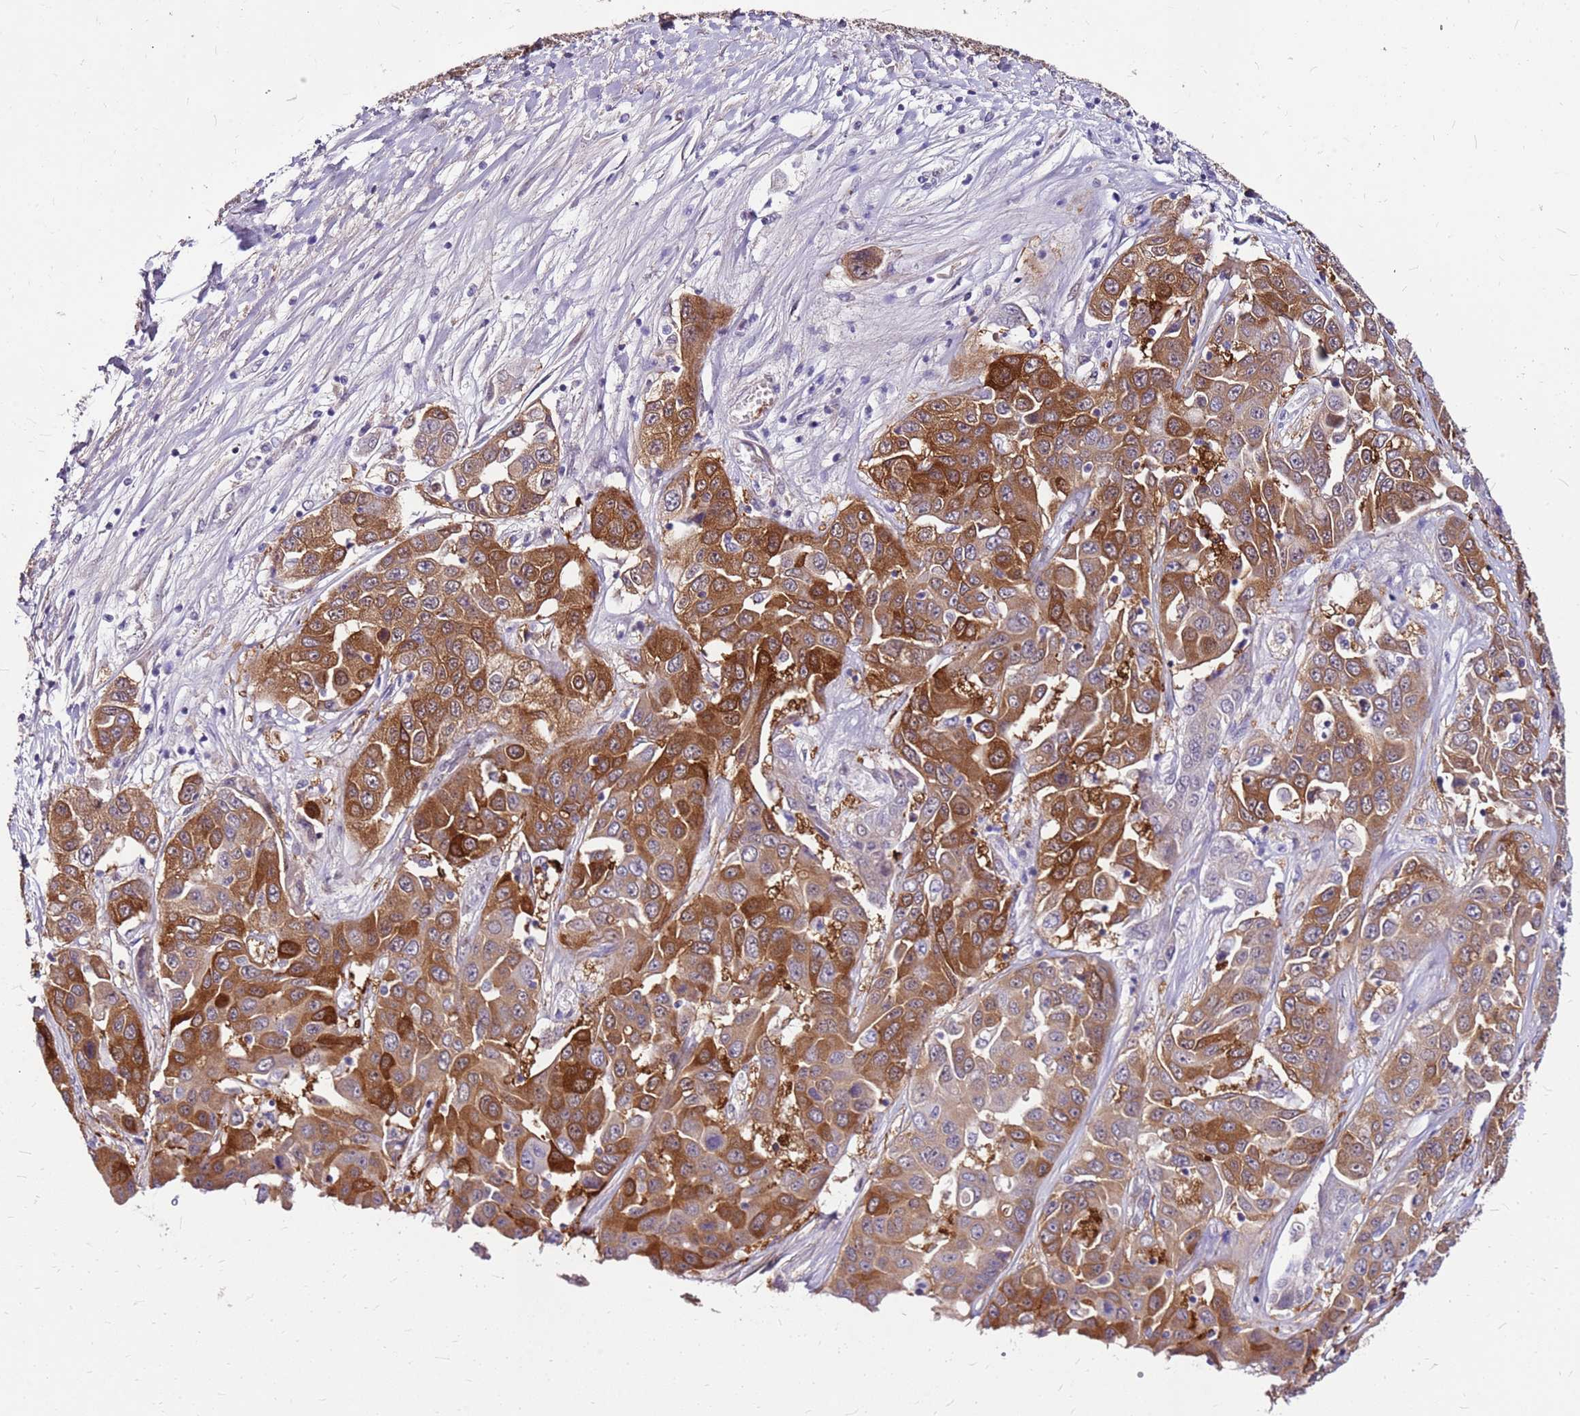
{"staining": {"intensity": "strong", "quantity": "25%-75%", "location": "cytoplasmic/membranous"}, "tissue": "liver cancer", "cell_type": "Tumor cells", "image_type": "cancer", "snomed": [{"axis": "morphology", "description": "Cholangiocarcinoma"}, {"axis": "topography", "description": "Liver"}], "caption": "This is an image of immunohistochemistry (IHC) staining of liver cancer (cholangiocarcinoma), which shows strong staining in the cytoplasmic/membranous of tumor cells.", "gene": "ALDH1A3", "patient": {"sex": "female", "age": 52}}